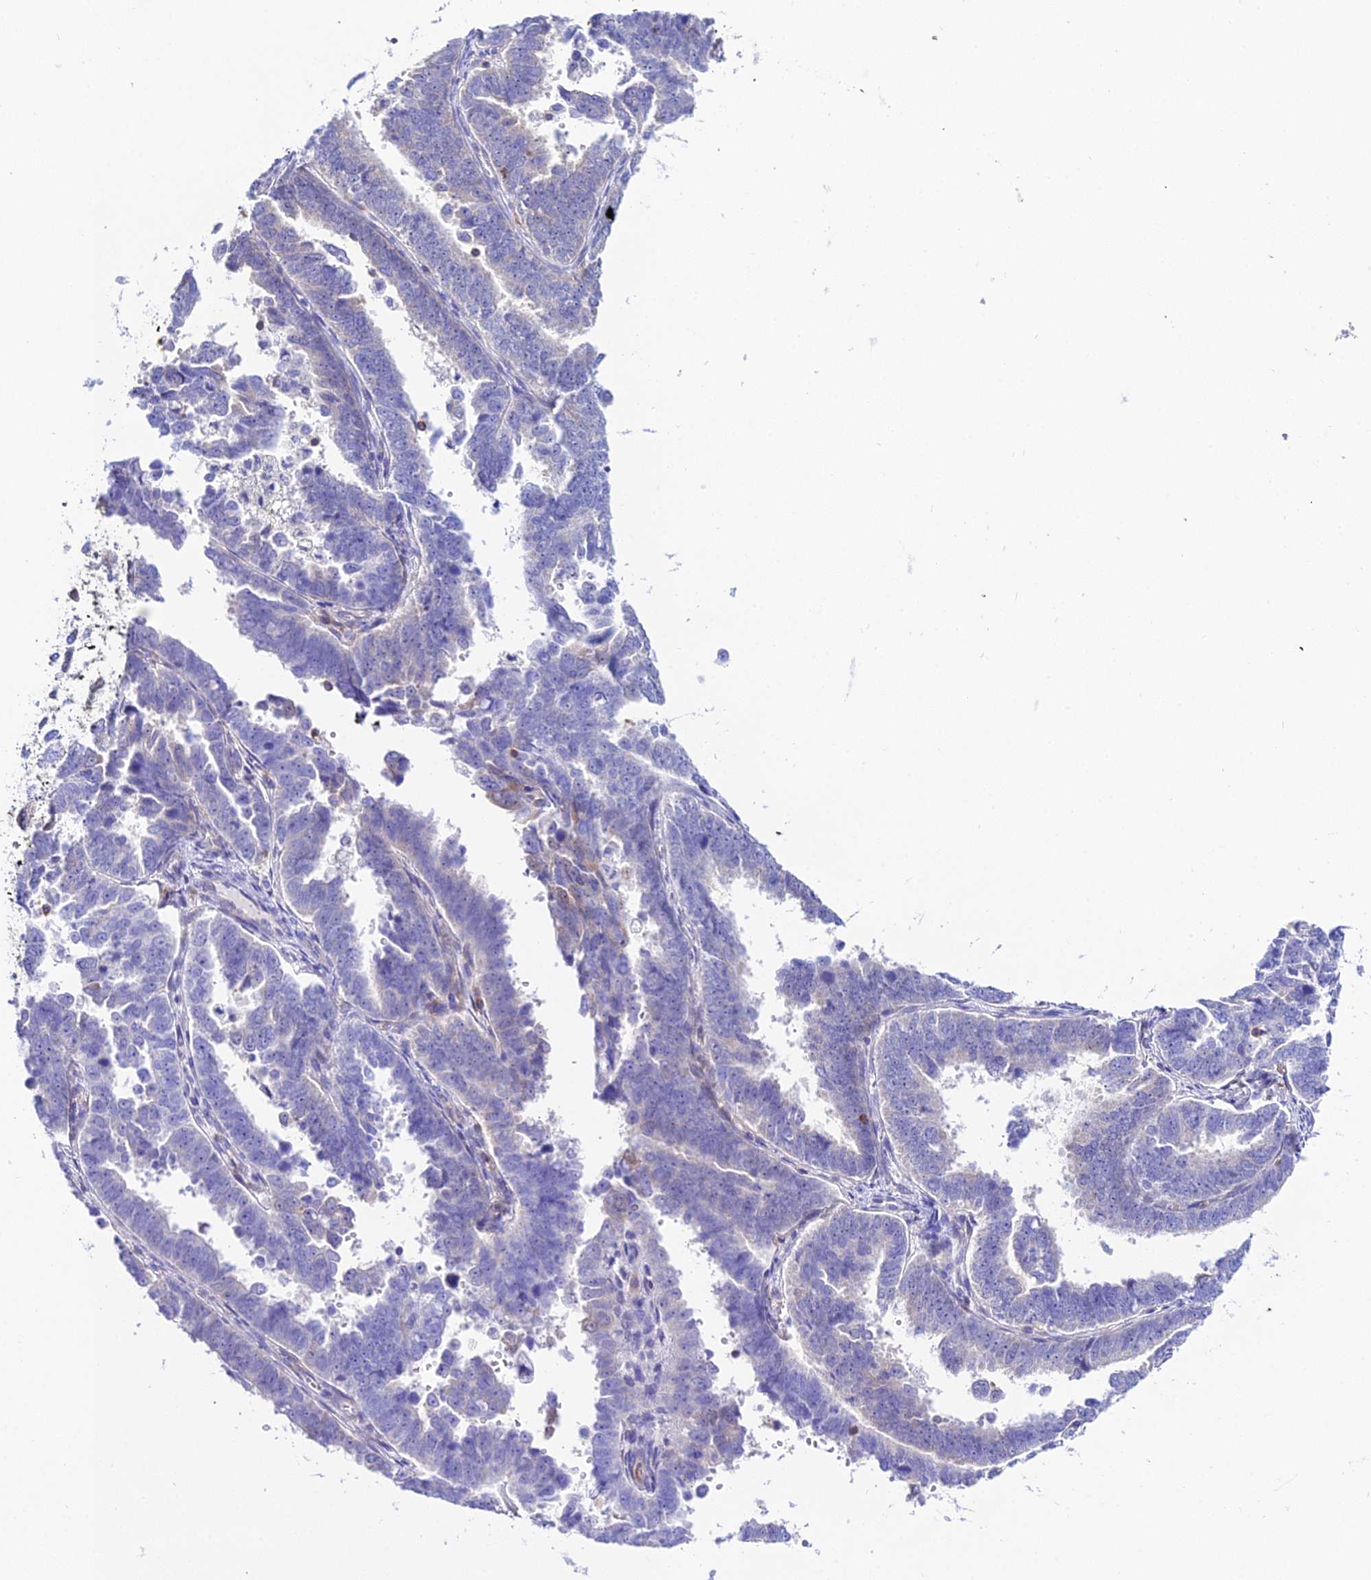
{"staining": {"intensity": "negative", "quantity": "none", "location": "none"}, "tissue": "endometrial cancer", "cell_type": "Tumor cells", "image_type": "cancer", "snomed": [{"axis": "morphology", "description": "Adenocarcinoma, NOS"}, {"axis": "topography", "description": "Endometrium"}], "caption": "Protein analysis of endometrial cancer (adenocarcinoma) reveals no significant positivity in tumor cells.", "gene": "S100A16", "patient": {"sex": "female", "age": 75}}